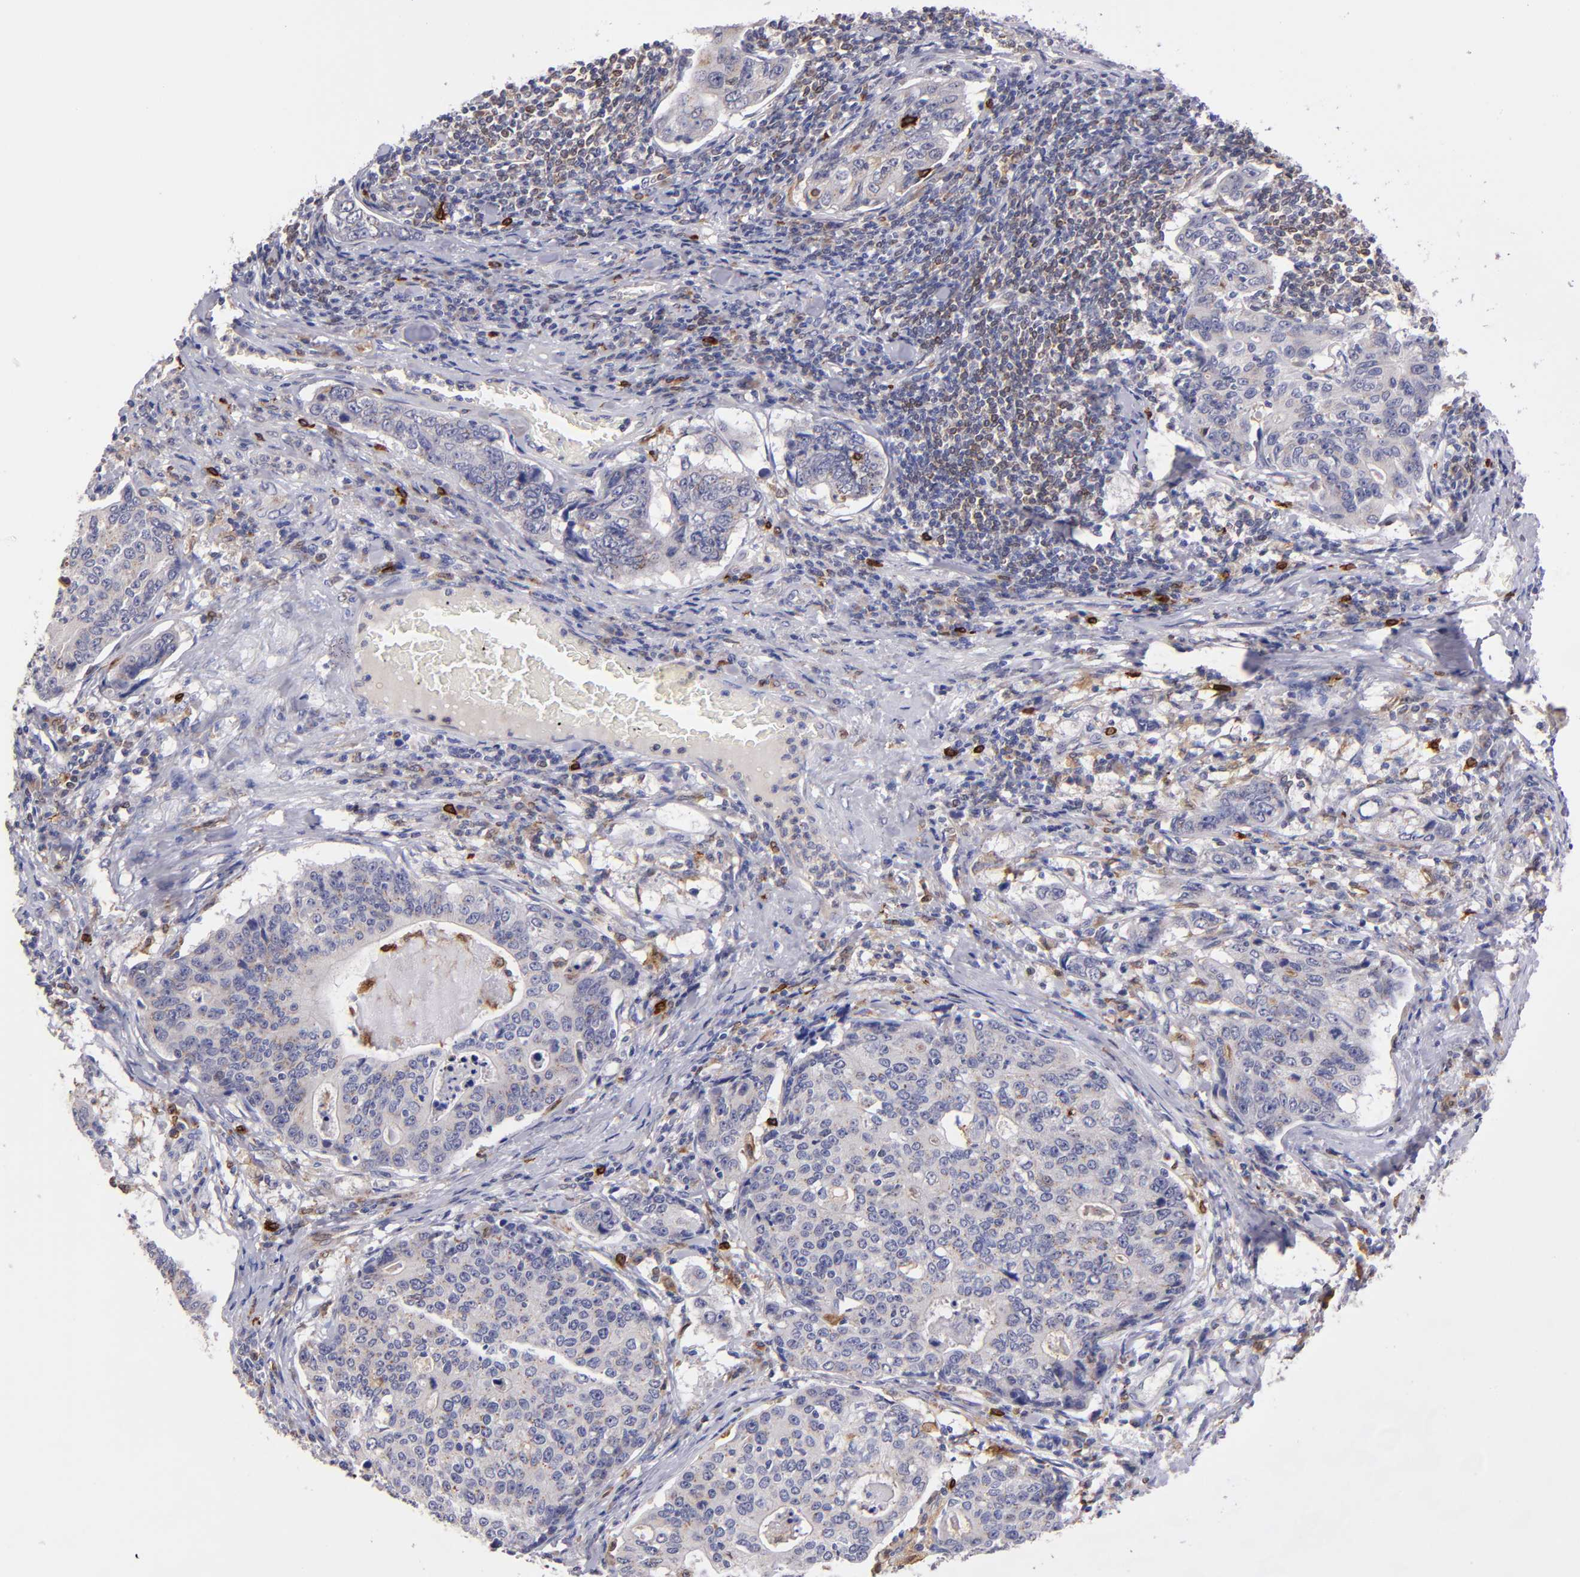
{"staining": {"intensity": "negative", "quantity": "none", "location": "none"}, "tissue": "stomach cancer", "cell_type": "Tumor cells", "image_type": "cancer", "snomed": [{"axis": "morphology", "description": "Adenocarcinoma, NOS"}, {"axis": "topography", "description": "Esophagus"}, {"axis": "topography", "description": "Stomach"}], "caption": "Immunohistochemistry (IHC) image of neoplastic tissue: human adenocarcinoma (stomach) stained with DAB reveals no significant protein positivity in tumor cells.", "gene": "PTGS1", "patient": {"sex": "male", "age": 74}}